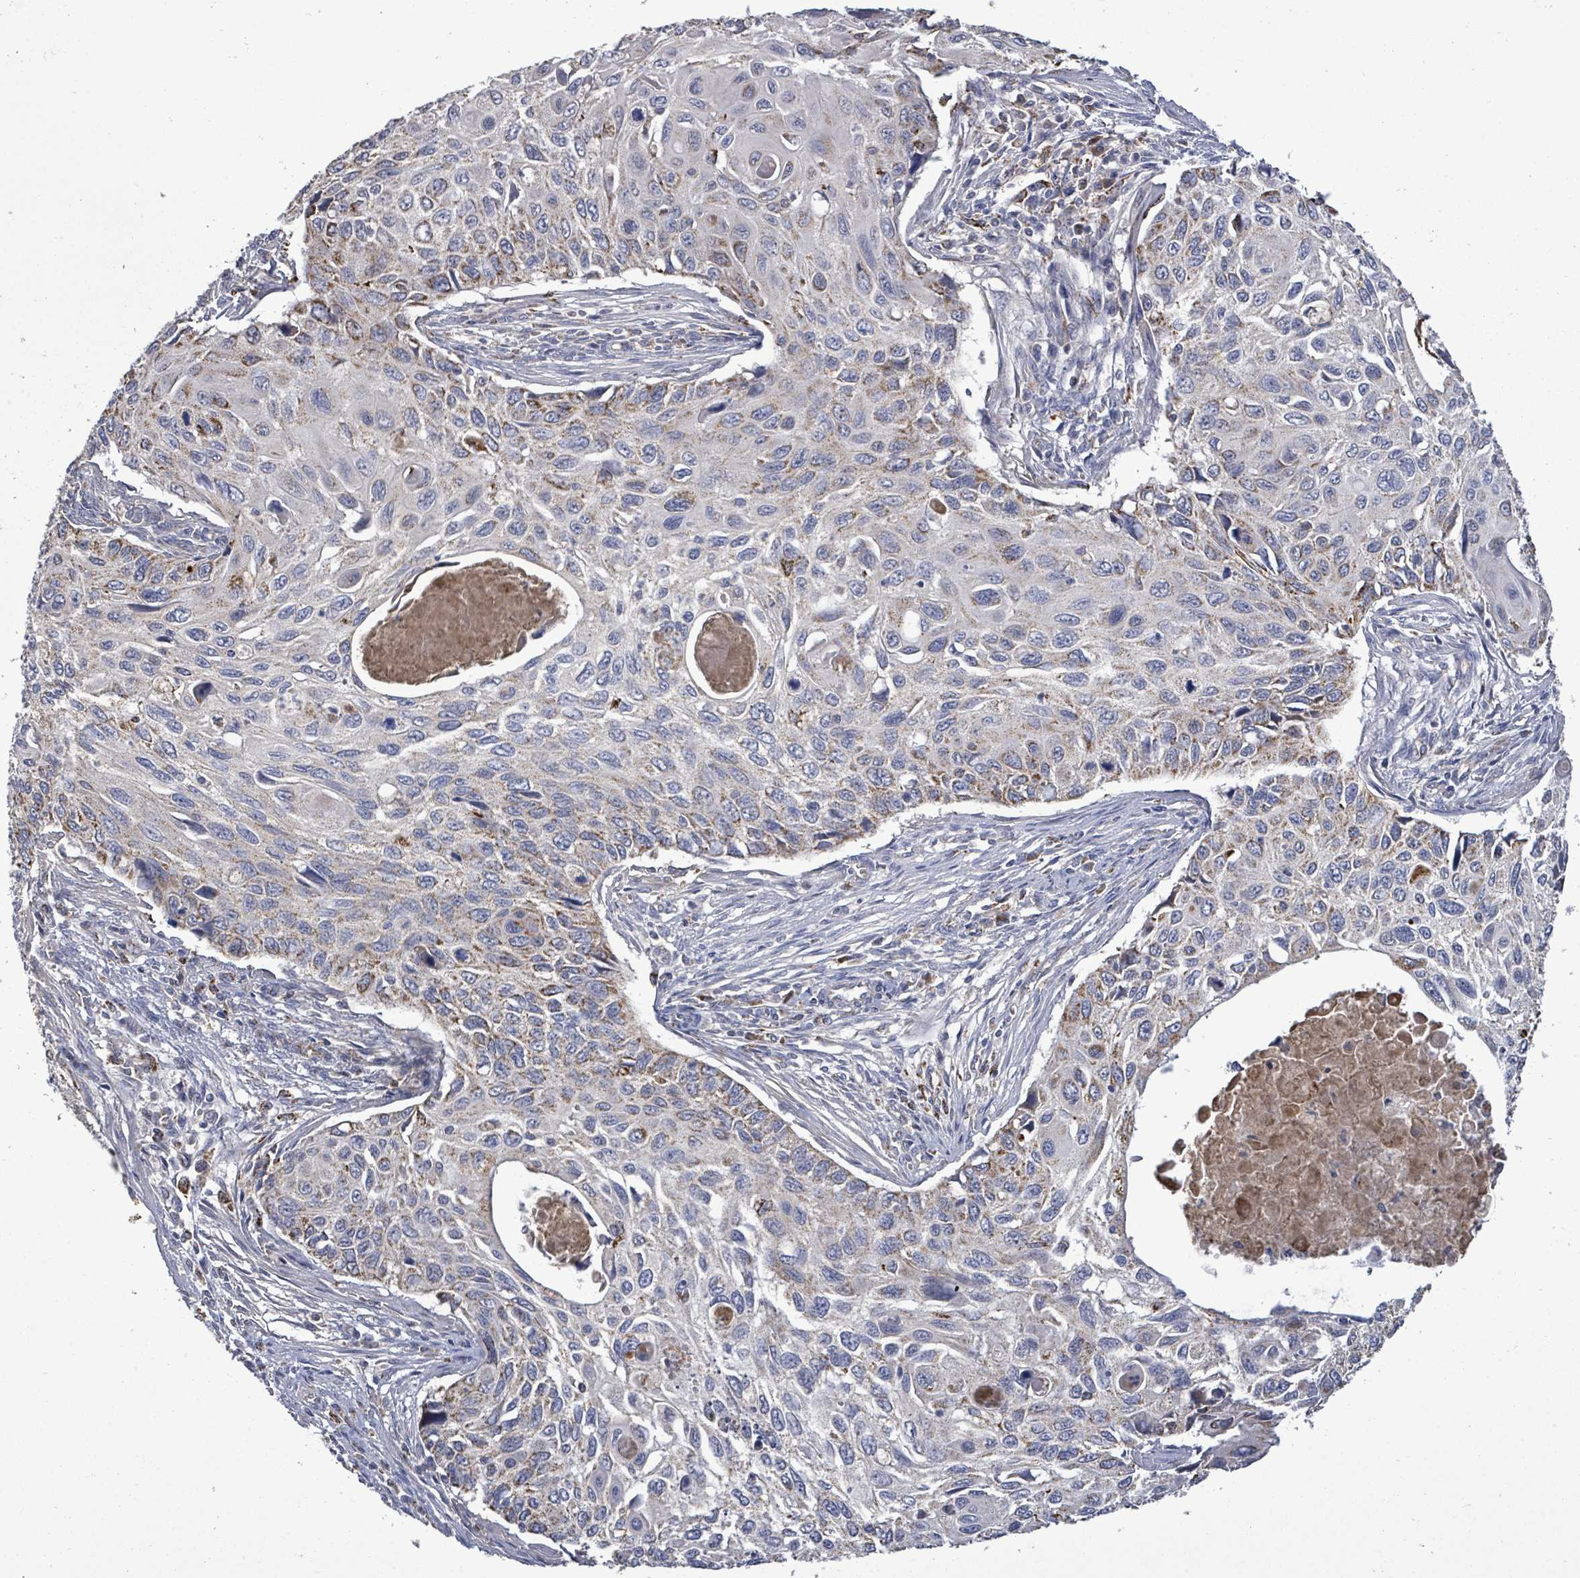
{"staining": {"intensity": "strong", "quantity": "<25%", "location": "cytoplasmic/membranous"}, "tissue": "cervical cancer", "cell_type": "Tumor cells", "image_type": "cancer", "snomed": [{"axis": "morphology", "description": "Squamous cell carcinoma, NOS"}, {"axis": "topography", "description": "Cervix"}], "caption": "This is a histology image of immunohistochemistry staining of cervical squamous cell carcinoma, which shows strong staining in the cytoplasmic/membranous of tumor cells.", "gene": "MTMR12", "patient": {"sex": "female", "age": 70}}